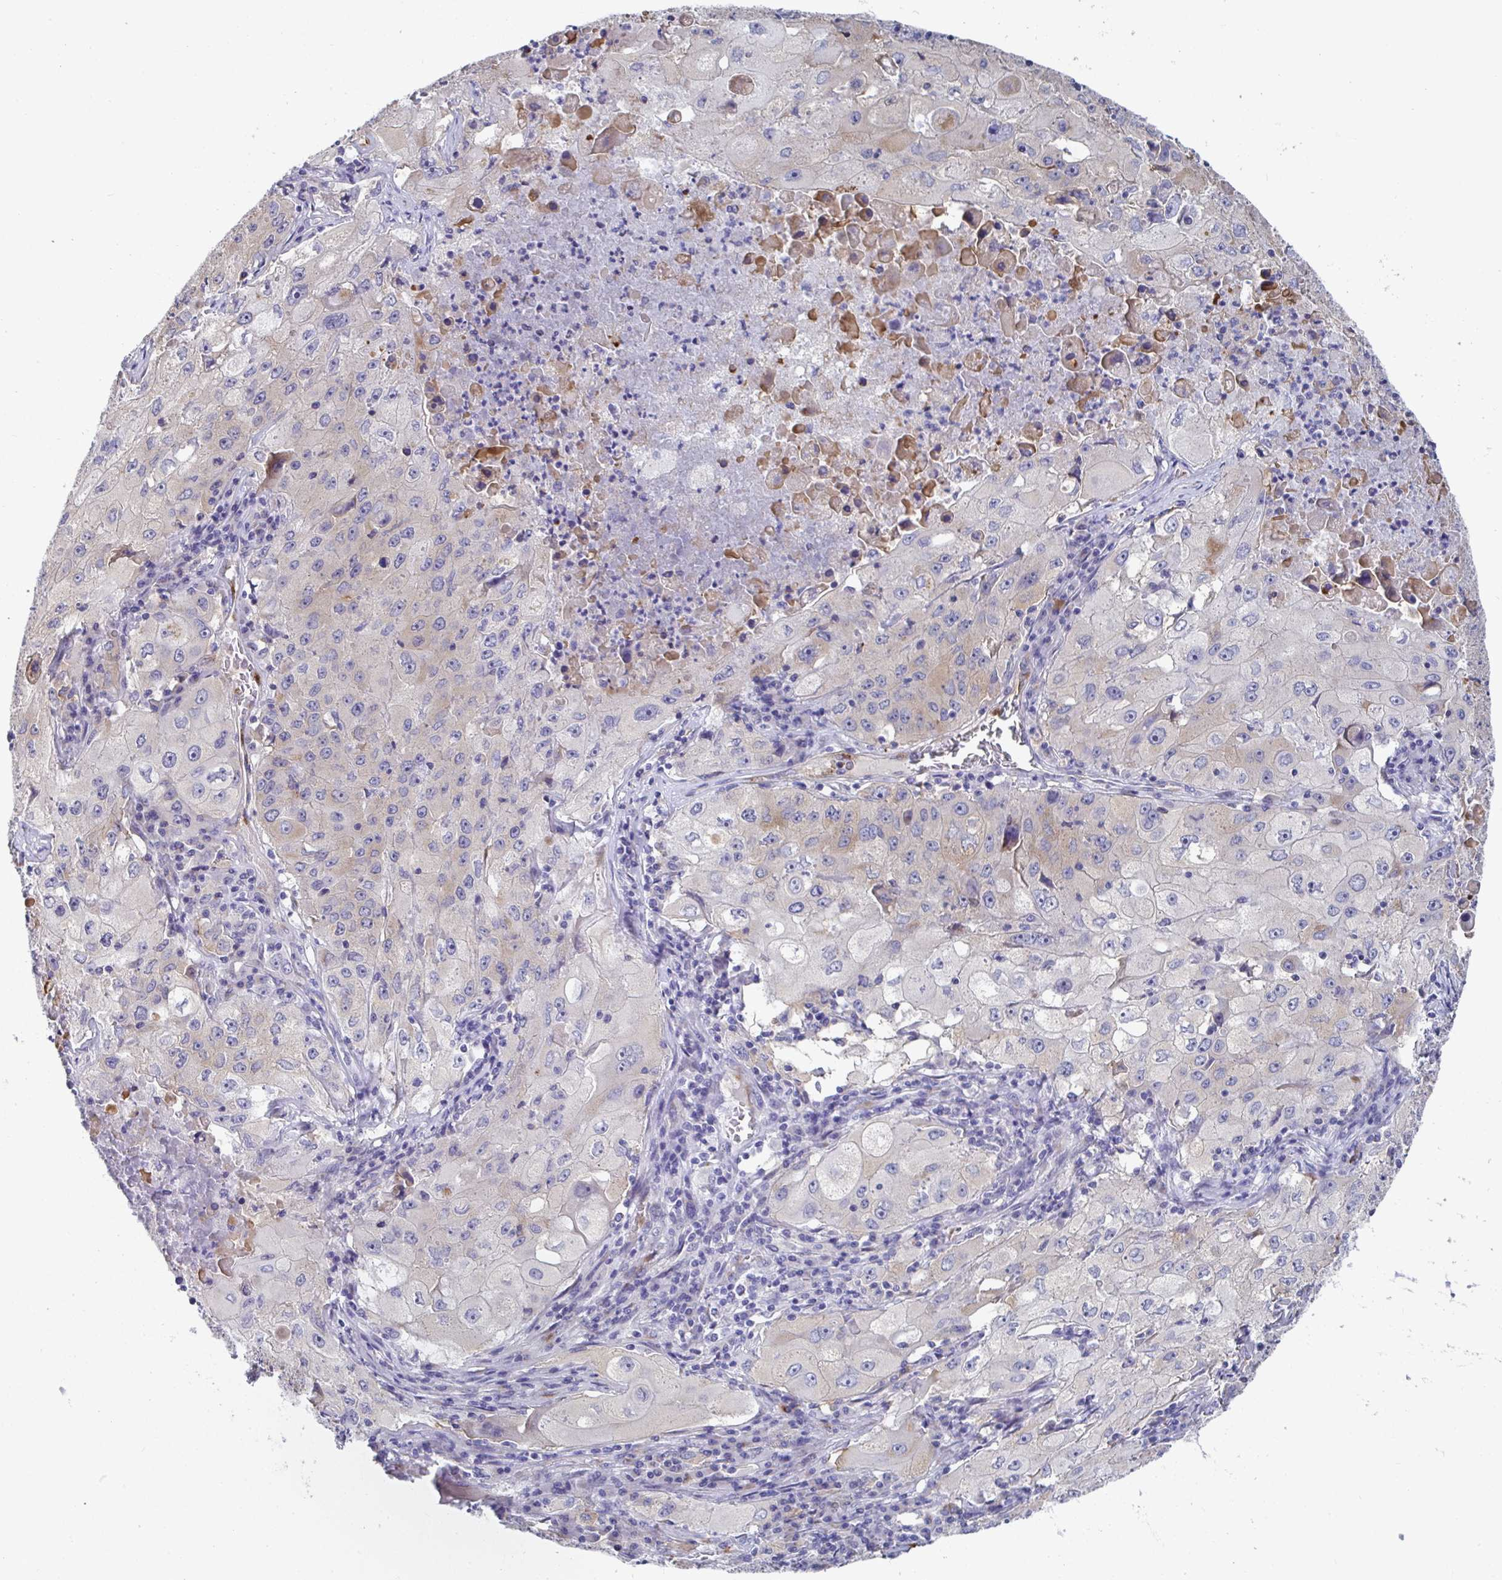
{"staining": {"intensity": "weak", "quantity": "<25%", "location": "cytoplasmic/membranous"}, "tissue": "lung cancer", "cell_type": "Tumor cells", "image_type": "cancer", "snomed": [{"axis": "morphology", "description": "Squamous cell carcinoma, NOS"}, {"axis": "topography", "description": "Lung"}], "caption": "IHC of human lung cancer (squamous cell carcinoma) shows no expression in tumor cells.", "gene": "TAS2R39", "patient": {"sex": "male", "age": 63}}